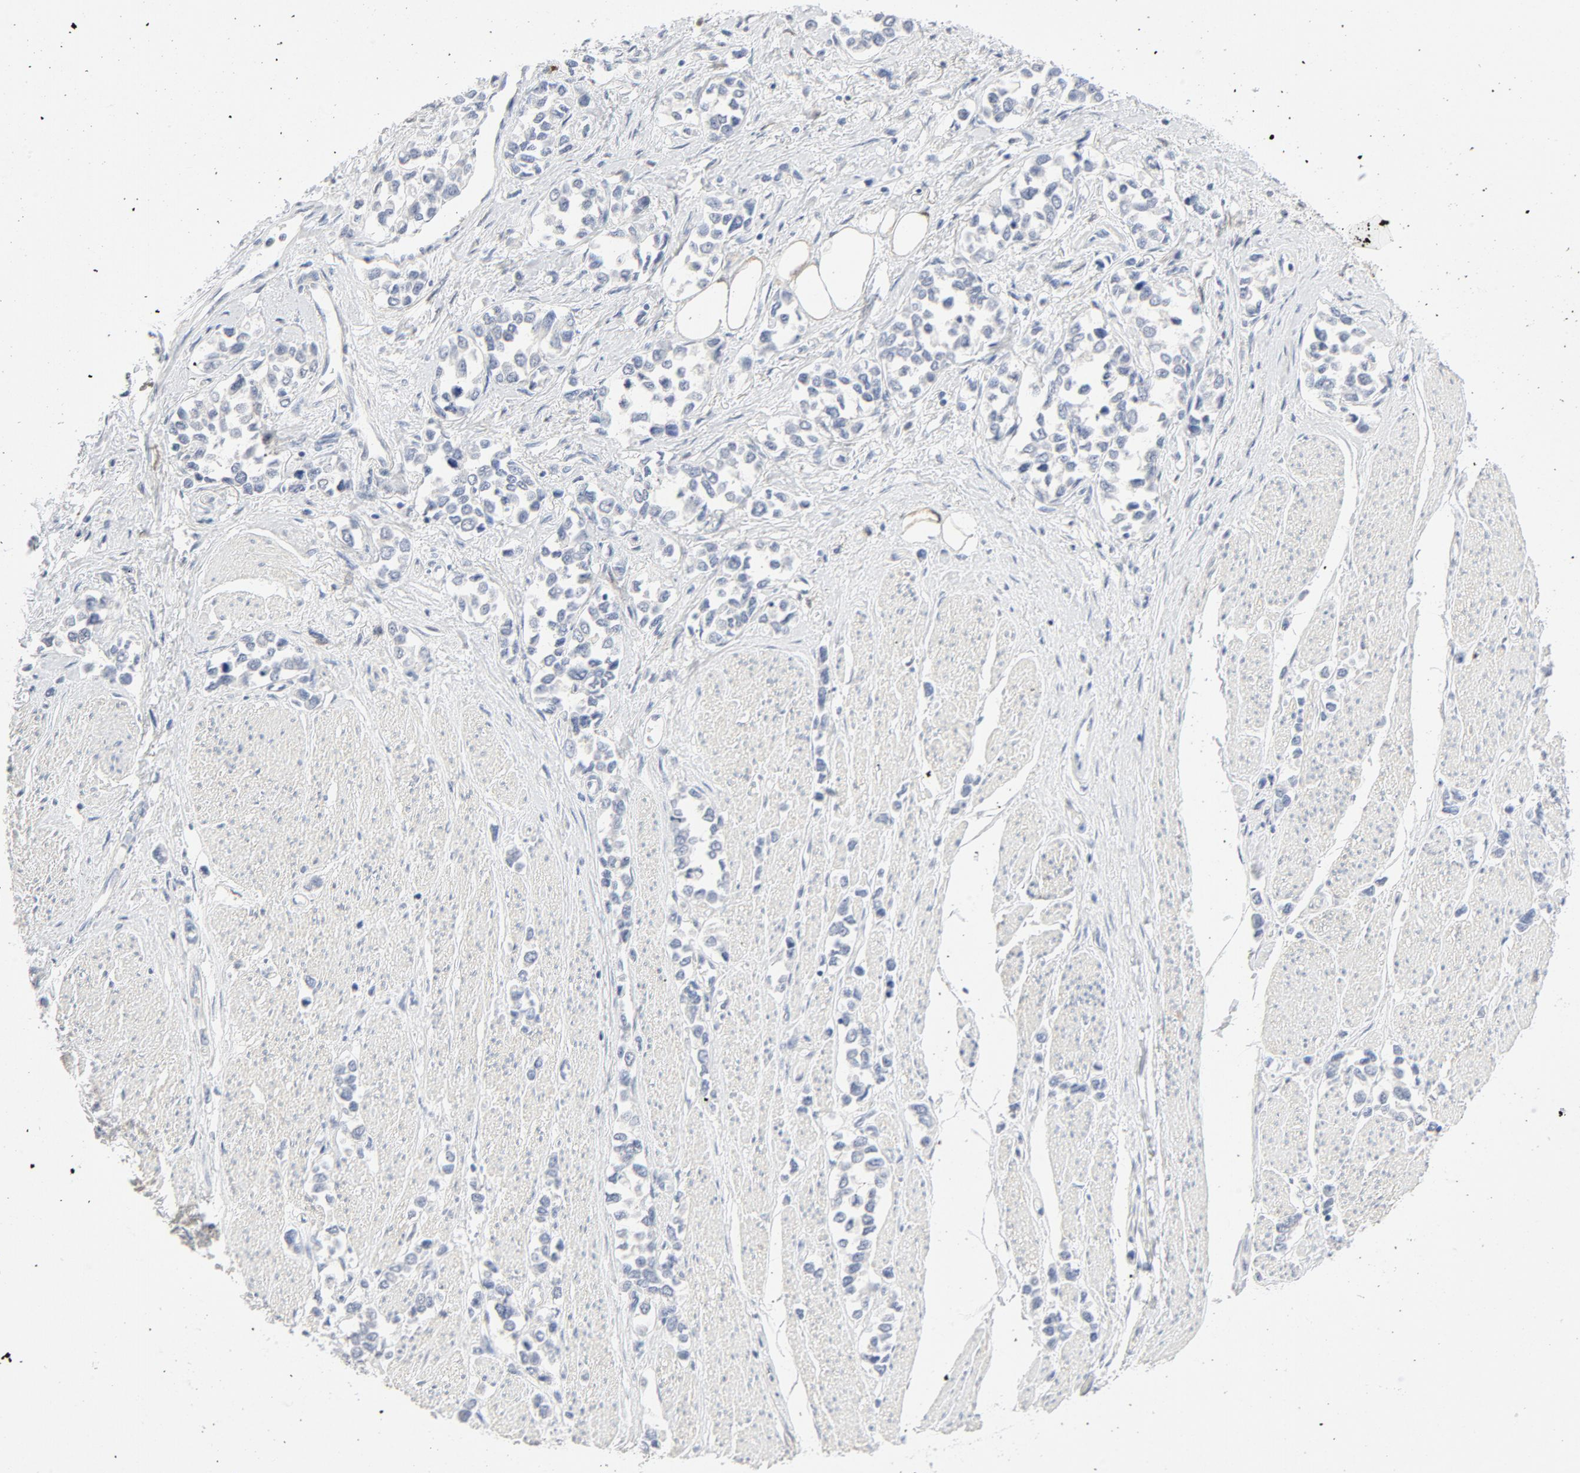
{"staining": {"intensity": "negative", "quantity": "none", "location": "none"}, "tissue": "stomach cancer", "cell_type": "Tumor cells", "image_type": "cancer", "snomed": [{"axis": "morphology", "description": "Adenocarcinoma, NOS"}, {"axis": "topography", "description": "Stomach, upper"}], "caption": "Adenocarcinoma (stomach) was stained to show a protein in brown. There is no significant staining in tumor cells.", "gene": "PGM1", "patient": {"sex": "male", "age": 76}}